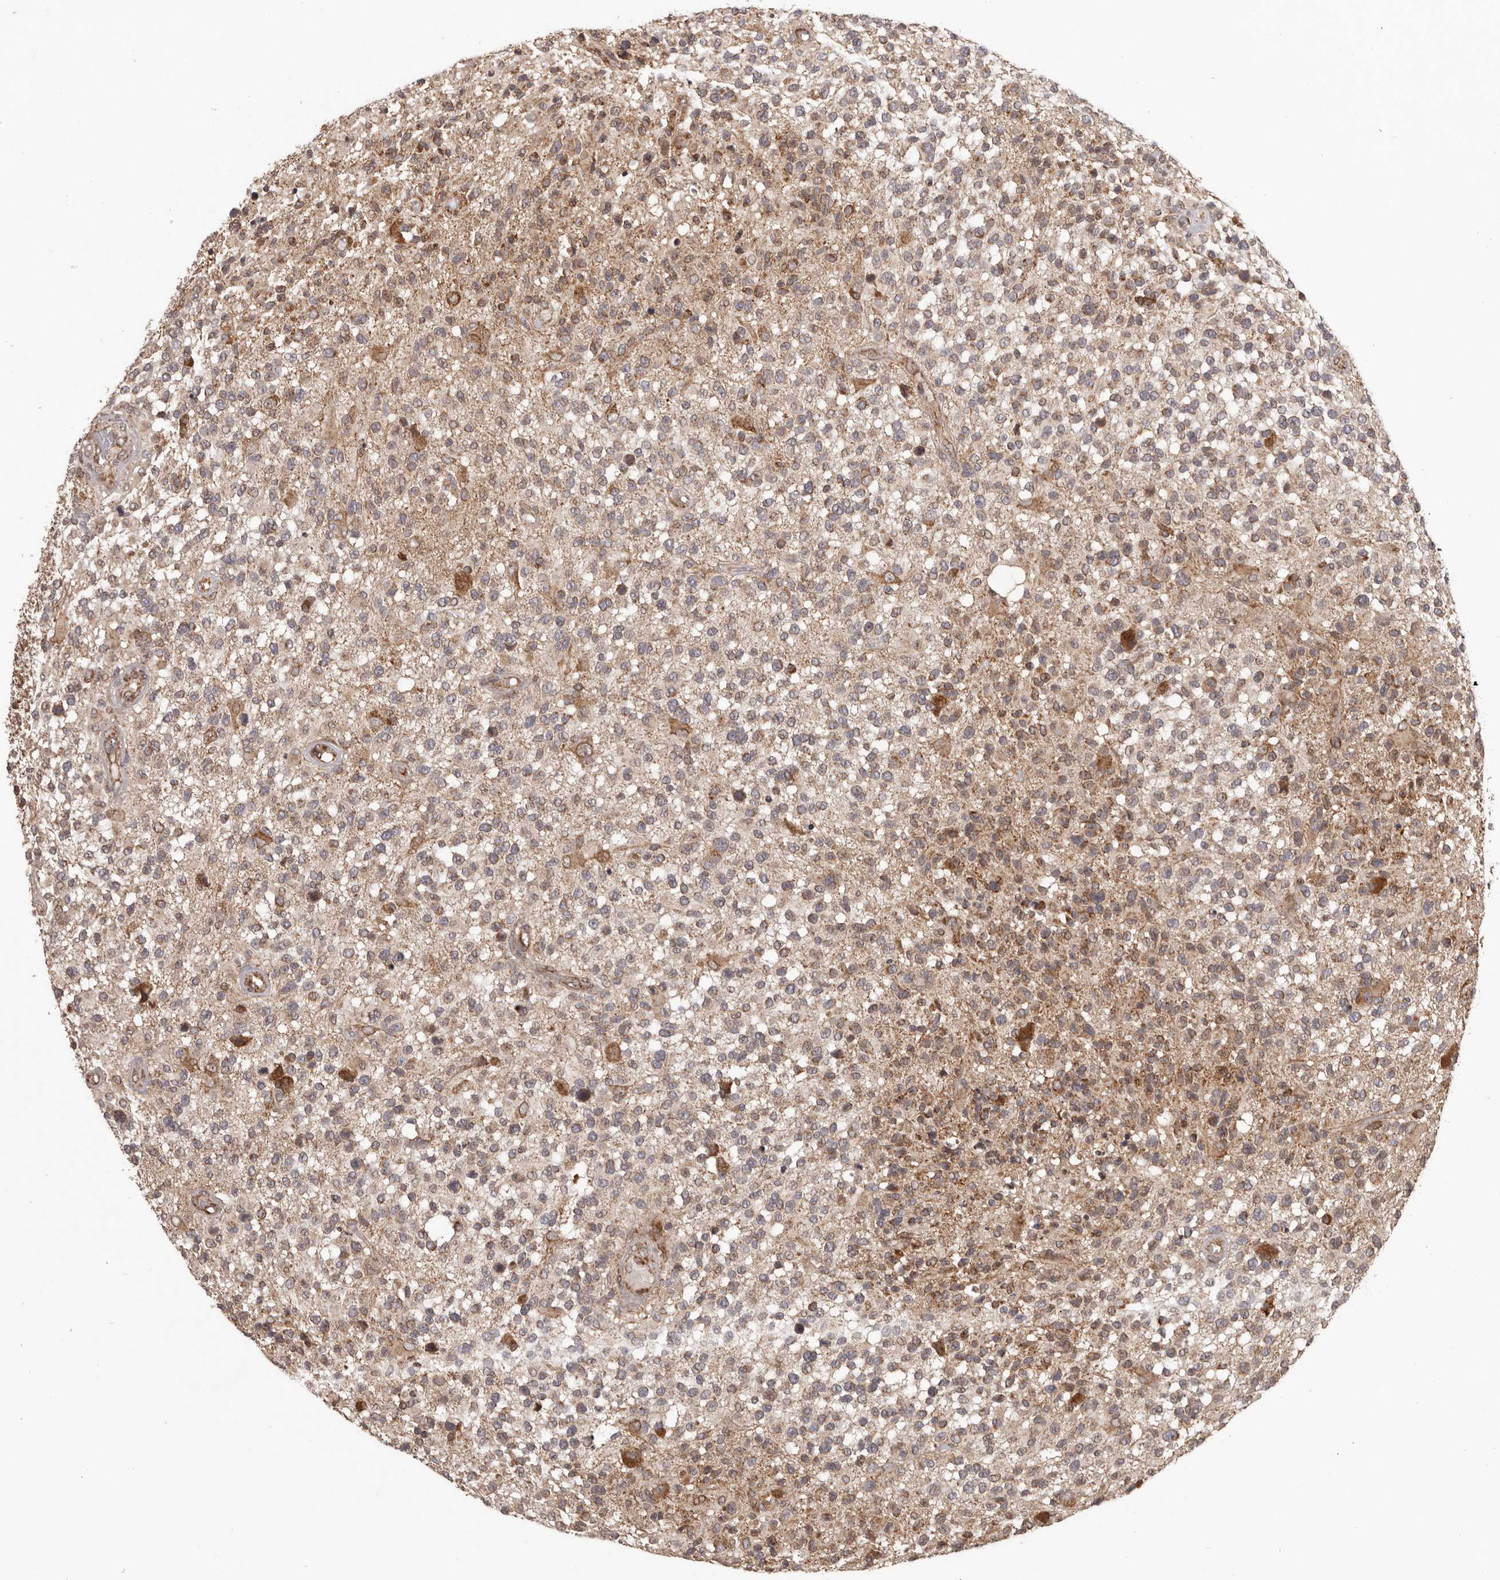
{"staining": {"intensity": "weak", "quantity": ">75%", "location": "cytoplasmic/membranous"}, "tissue": "glioma", "cell_type": "Tumor cells", "image_type": "cancer", "snomed": [{"axis": "morphology", "description": "Glioma, malignant, High grade"}, {"axis": "morphology", "description": "Glioblastoma, NOS"}, {"axis": "topography", "description": "Brain"}], "caption": "Glioblastoma tissue reveals weak cytoplasmic/membranous staining in about >75% of tumor cells, visualized by immunohistochemistry.", "gene": "CHRM2", "patient": {"sex": "male", "age": 60}}